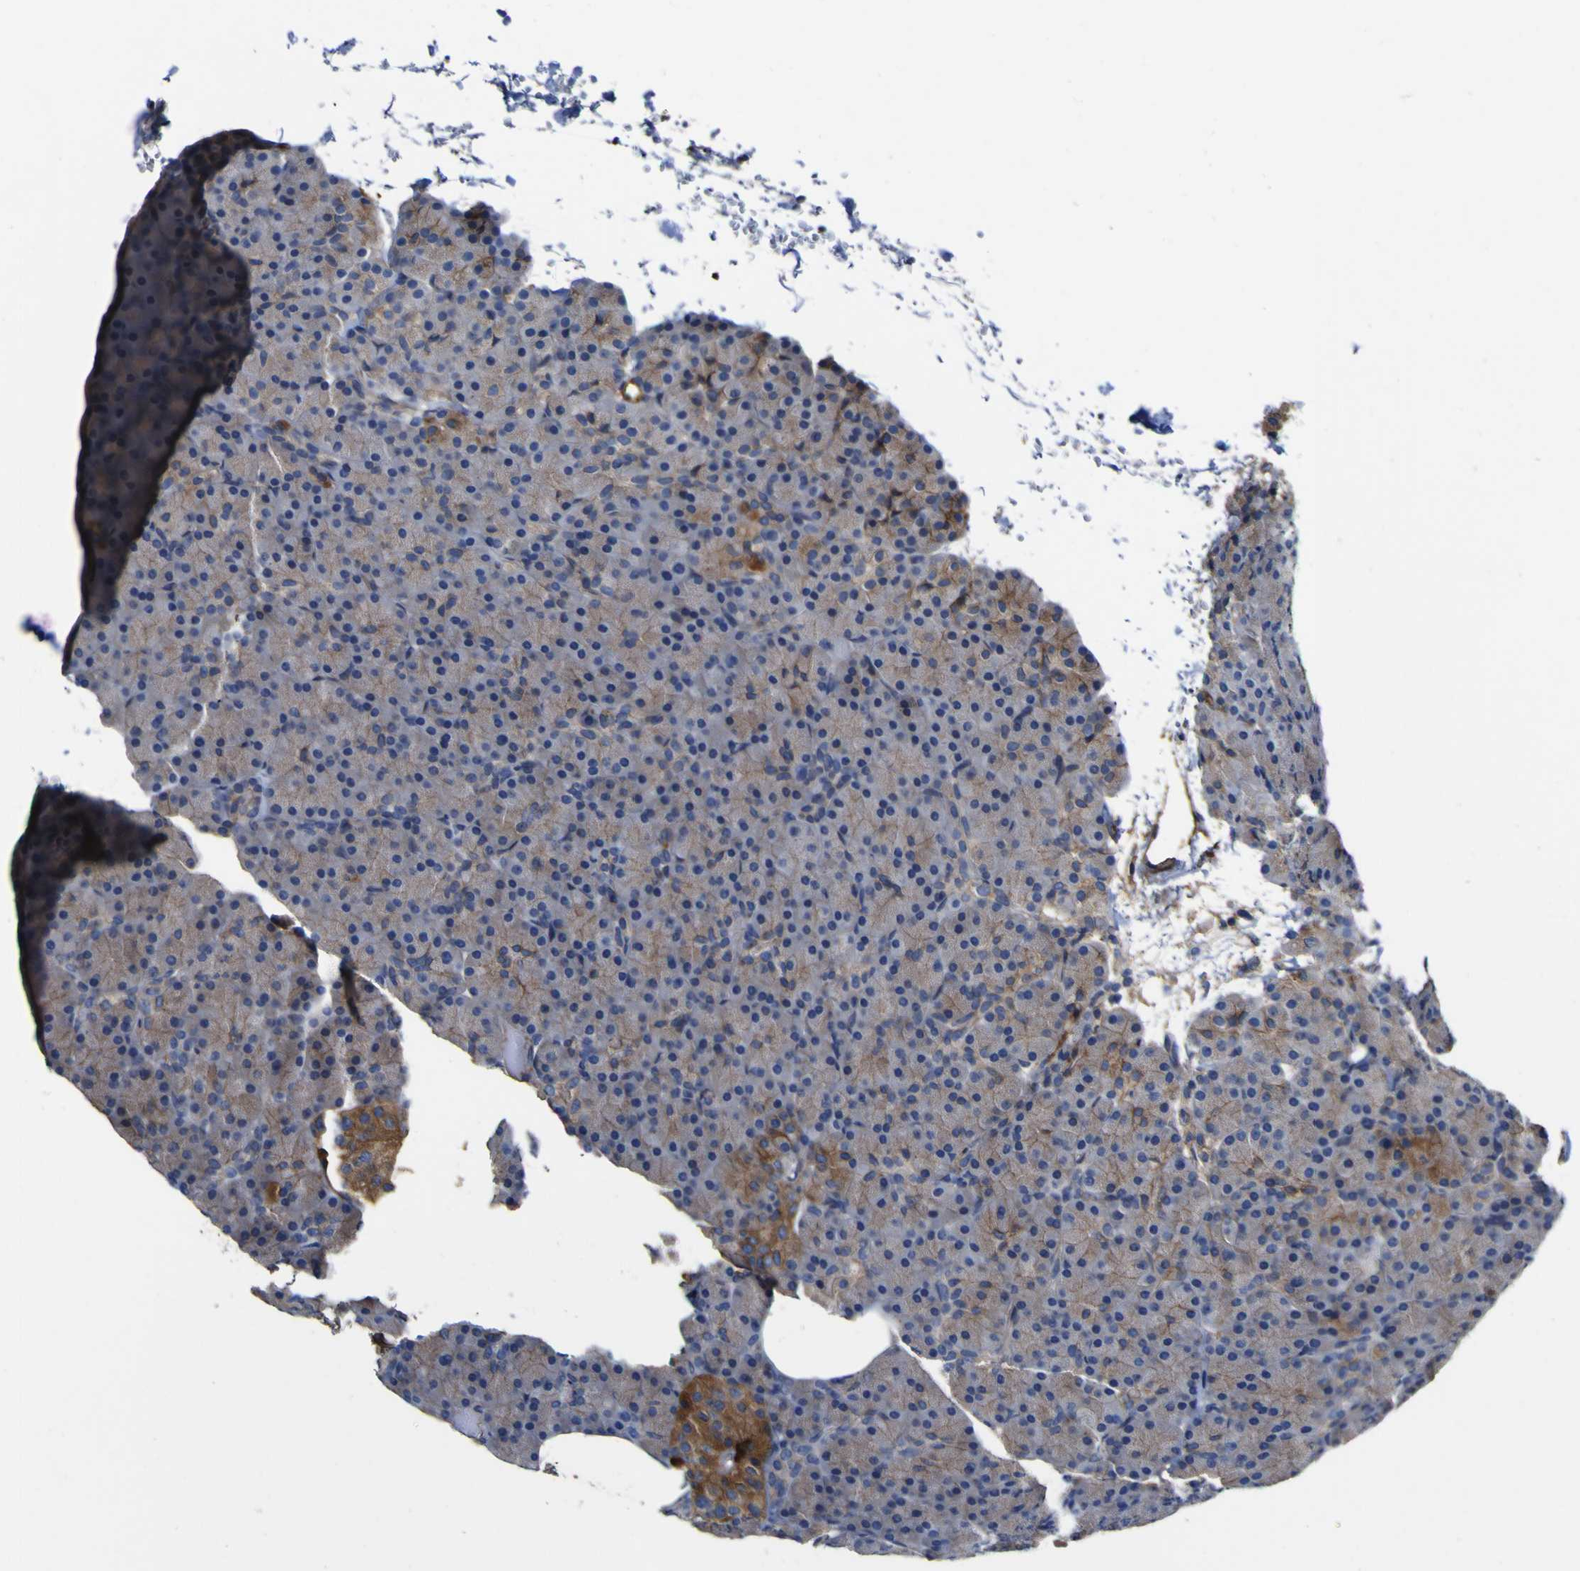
{"staining": {"intensity": "moderate", "quantity": "25%-75%", "location": "cytoplasmic/membranous"}, "tissue": "pancreas", "cell_type": "Exocrine glandular cells", "image_type": "normal", "snomed": [{"axis": "morphology", "description": "Normal tissue, NOS"}, {"axis": "topography", "description": "Pancreas"}], "caption": "Protein staining reveals moderate cytoplasmic/membranous staining in approximately 25%-75% of exocrine glandular cells in benign pancreas.", "gene": "CD151", "patient": {"sex": "female", "age": 43}}